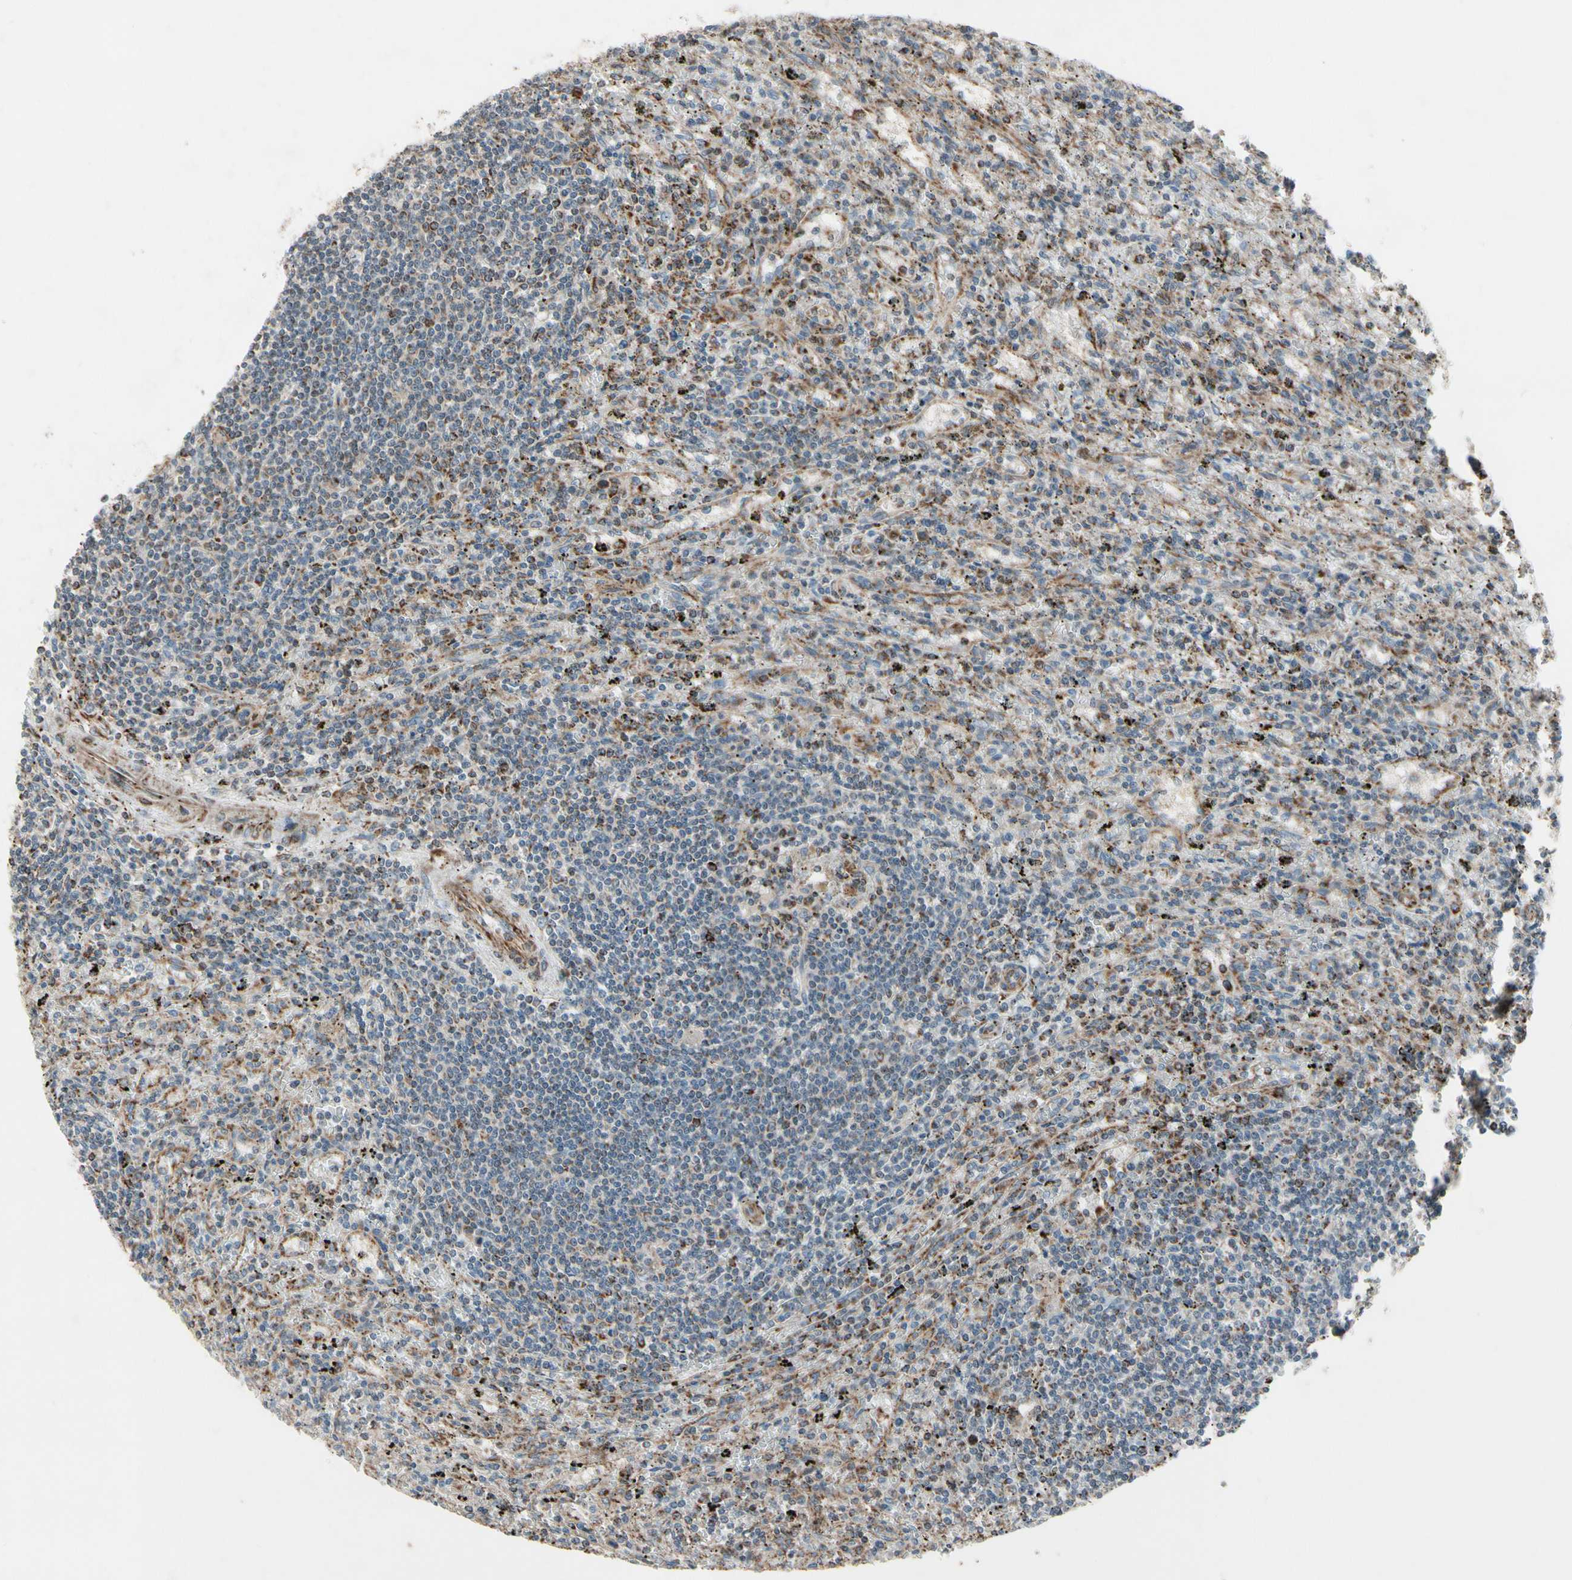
{"staining": {"intensity": "weak", "quantity": ">75%", "location": "cytoplasmic/membranous"}, "tissue": "lymphoma", "cell_type": "Tumor cells", "image_type": "cancer", "snomed": [{"axis": "morphology", "description": "Malignant lymphoma, non-Hodgkin's type, Low grade"}, {"axis": "topography", "description": "Spleen"}], "caption": "An image showing weak cytoplasmic/membranous positivity in approximately >75% of tumor cells in low-grade malignant lymphoma, non-Hodgkin's type, as visualized by brown immunohistochemical staining.", "gene": "CPT1A", "patient": {"sex": "male", "age": 76}}